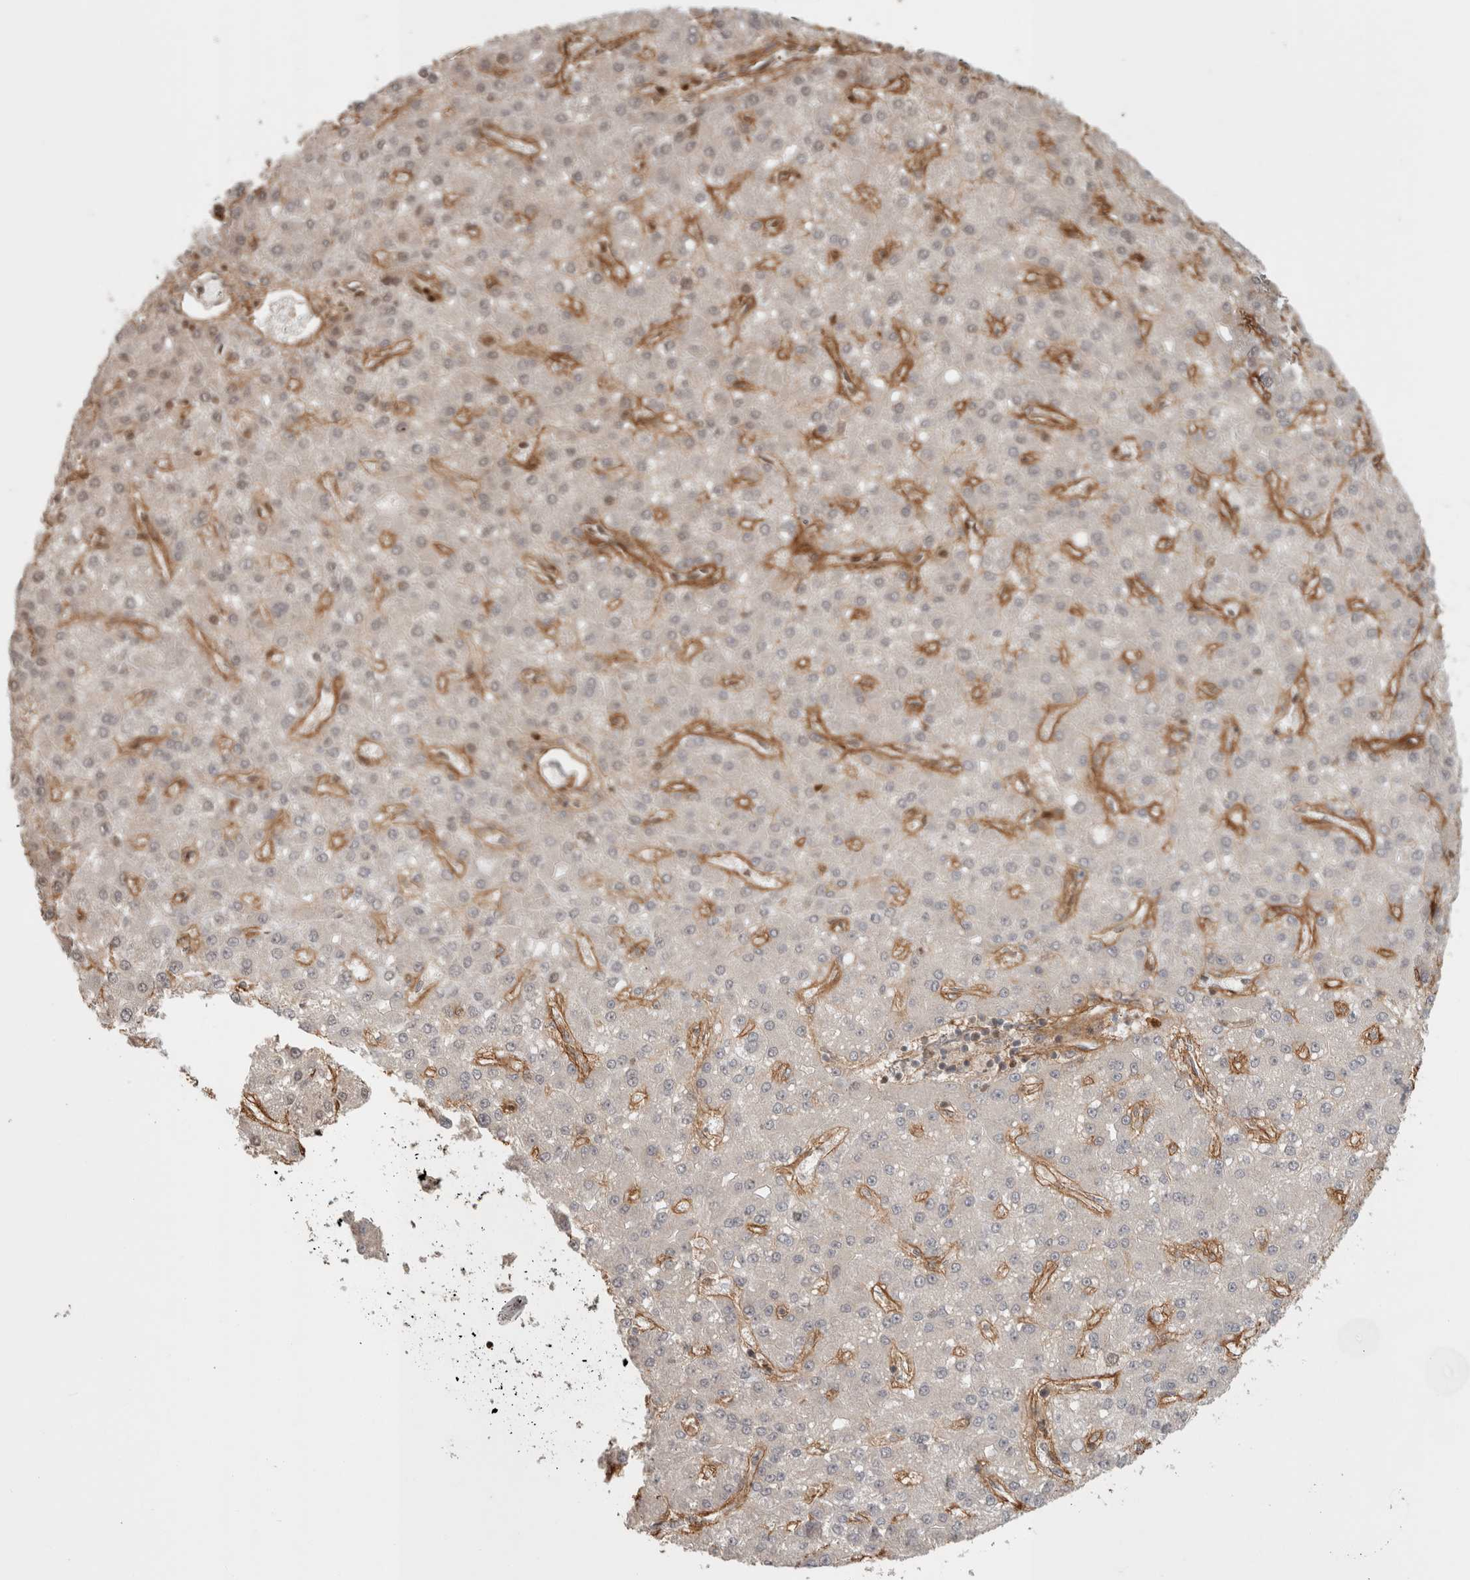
{"staining": {"intensity": "negative", "quantity": "none", "location": "none"}, "tissue": "liver cancer", "cell_type": "Tumor cells", "image_type": "cancer", "snomed": [{"axis": "morphology", "description": "Carcinoma, Hepatocellular, NOS"}, {"axis": "topography", "description": "Liver"}], "caption": "DAB (3,3'-diaminobenzidine) immunohistochemical staining of human liver cancer (hepatocellular carcinoma) shows no significant staining in tumor cells. Brightfield microscopy of immunohistochemistry (IHC) stained with DAB (brown) and hematoxylin (blue), captured at high magnification.", "gene": "HSPG2", "patient": {"sex": "male", "age": 67}}